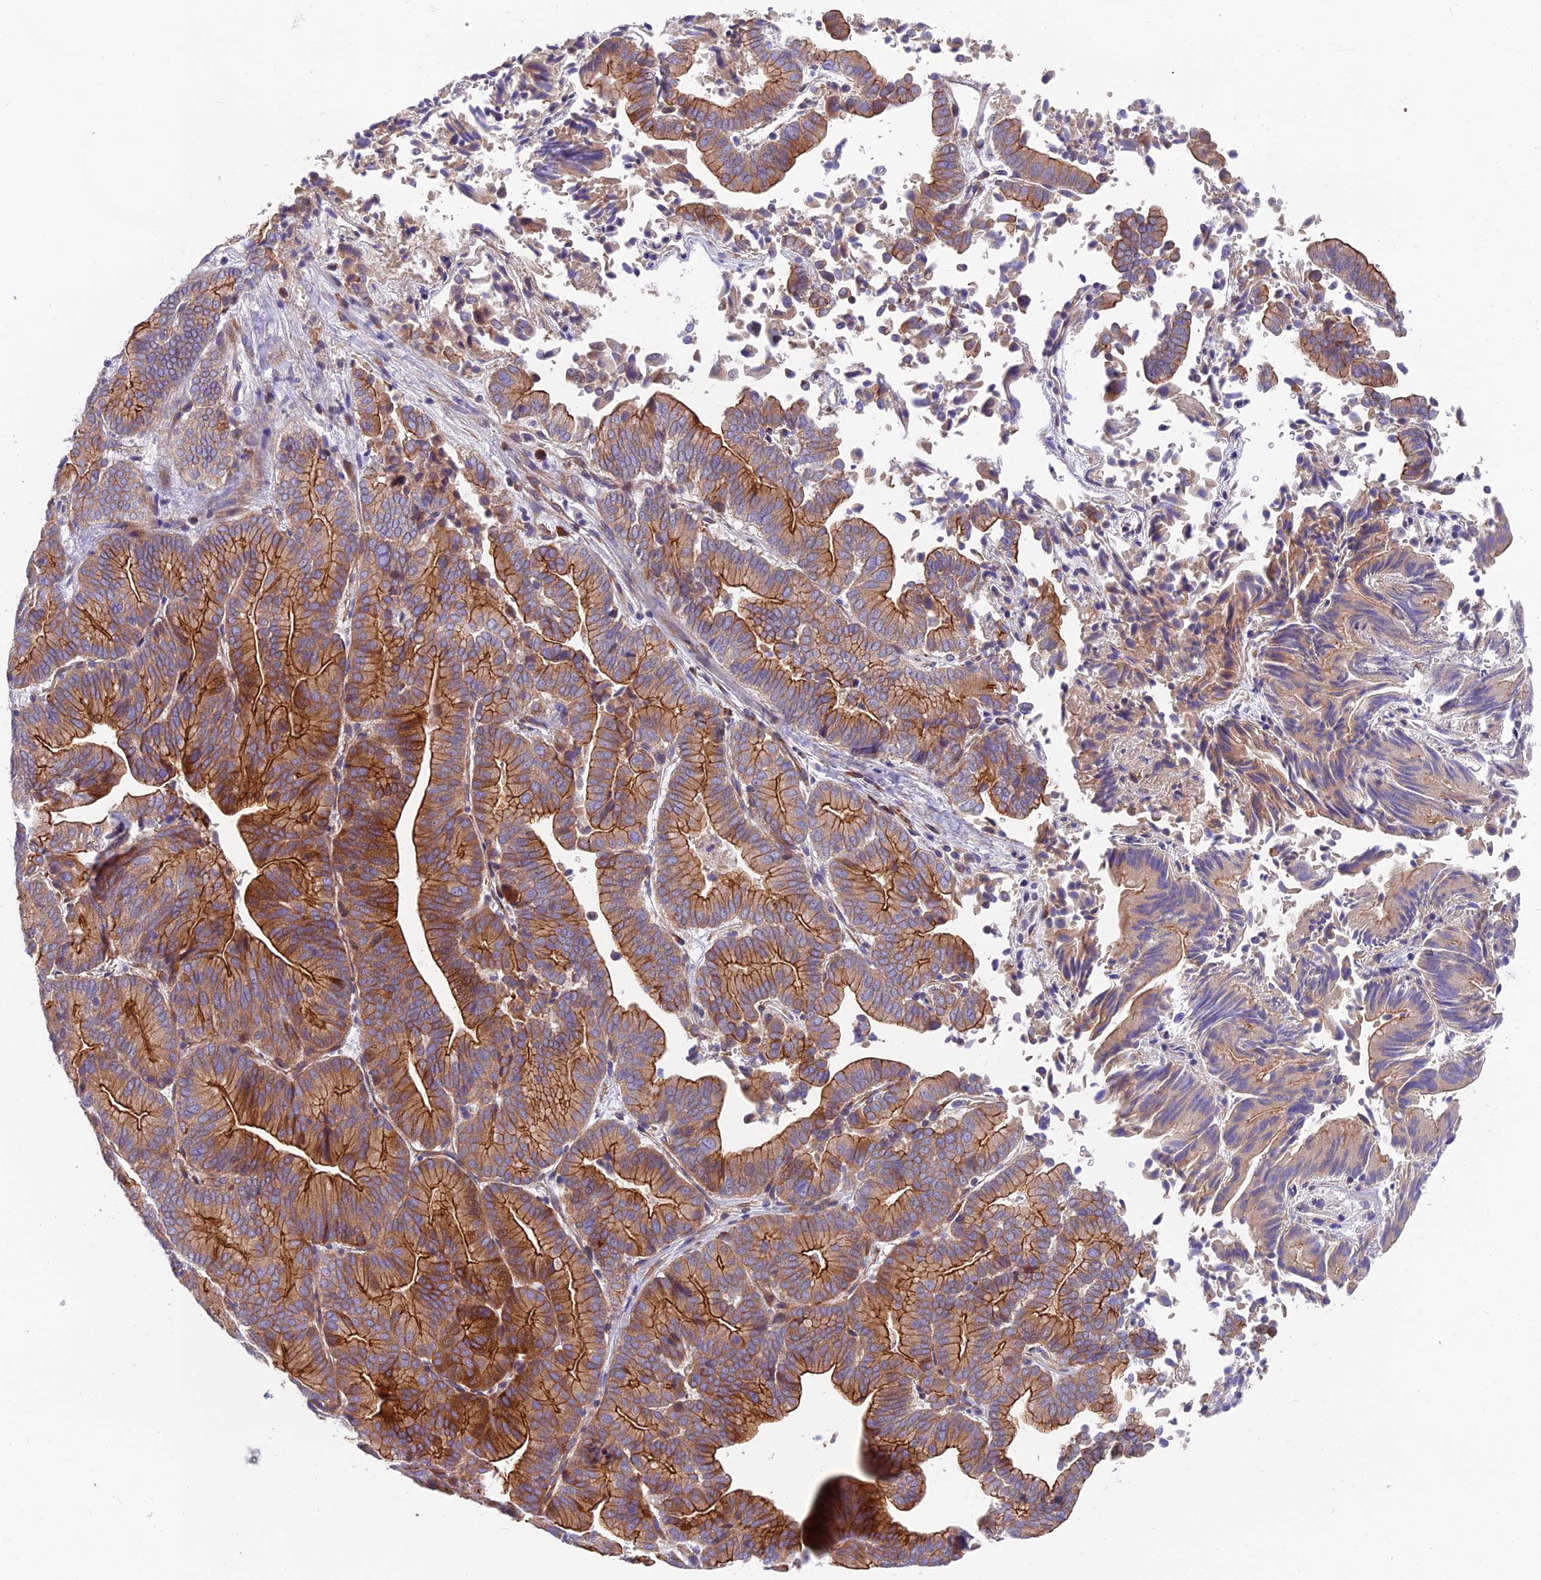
{"staining": {"intensity": "strong", "quantity": ">75%", "location": "cytoplasmic/membranous"}, "tissue": "liver cancer", "cell_type": "Tumor cells", "image_type": "cancer", "snomed": [{"axis": "morphology", "description": "Cholangiocarcinoma"}, {"axis": "topography", "description": "Liver"}], "caption": "A brown stain labels strong cytoplasmic/membranous staining of a protein in liver cholangiocarcinoma tumor cells.", "gene": "MVB12A", "patient": {"sex": "female", "age": 75}}